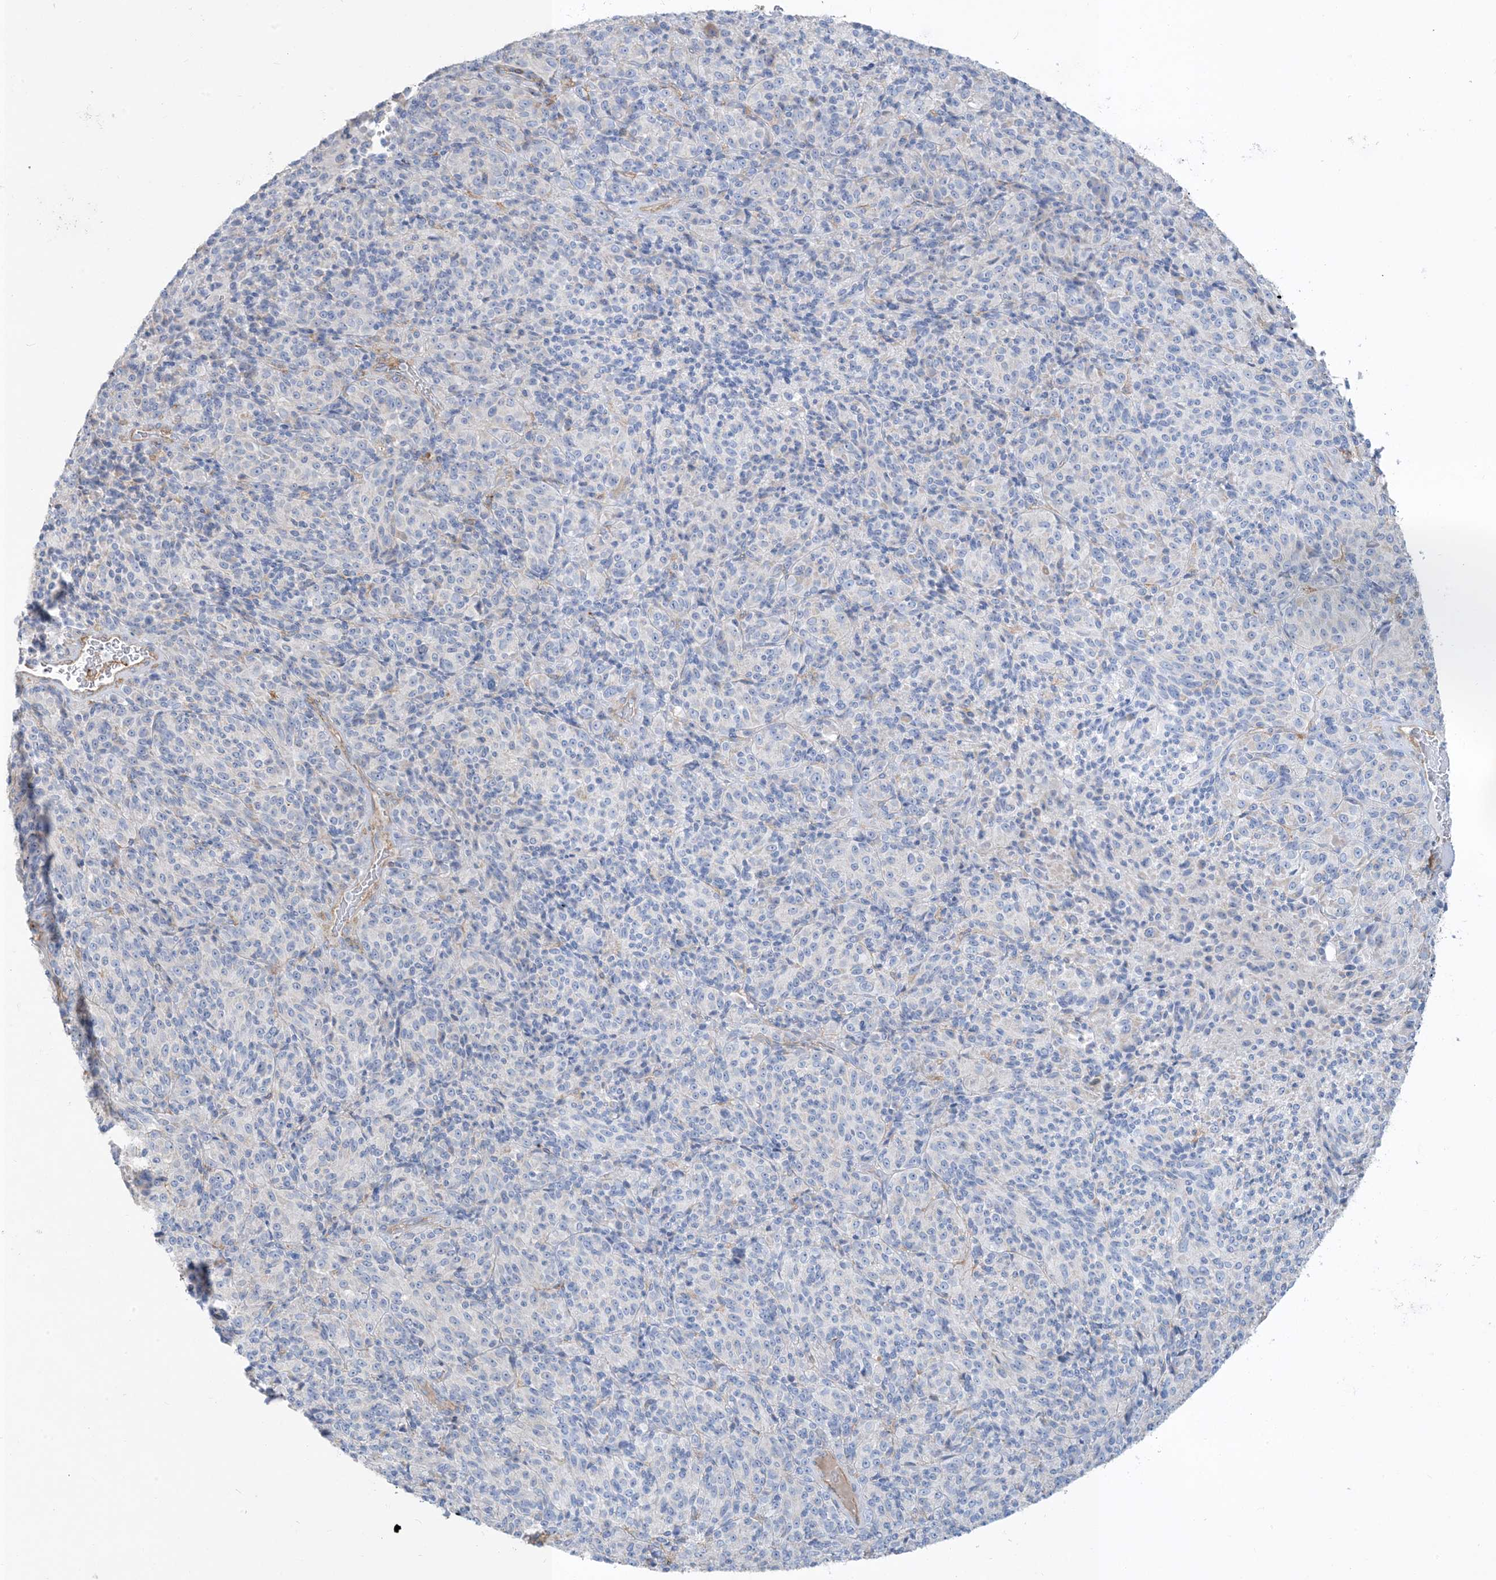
{"staining": {"intensity": "negative", "quantity": "none", "location": "none"}, "tissue": "melanoma", "cell_type": "Tumor cells", "image_type": "cancer", "snomed": [{"axis": "morphology", "description": "Malignant melanoma, Metastatic site"}, {"axis": "topography", "description": "Brain"}], "caption": "High power microscopy image of an IHC histopathology image of melanoma, revealing no significant expression in tumor cells.", "gene": "GTF3C2", "patient": {"sex": "female", "age": 56}}